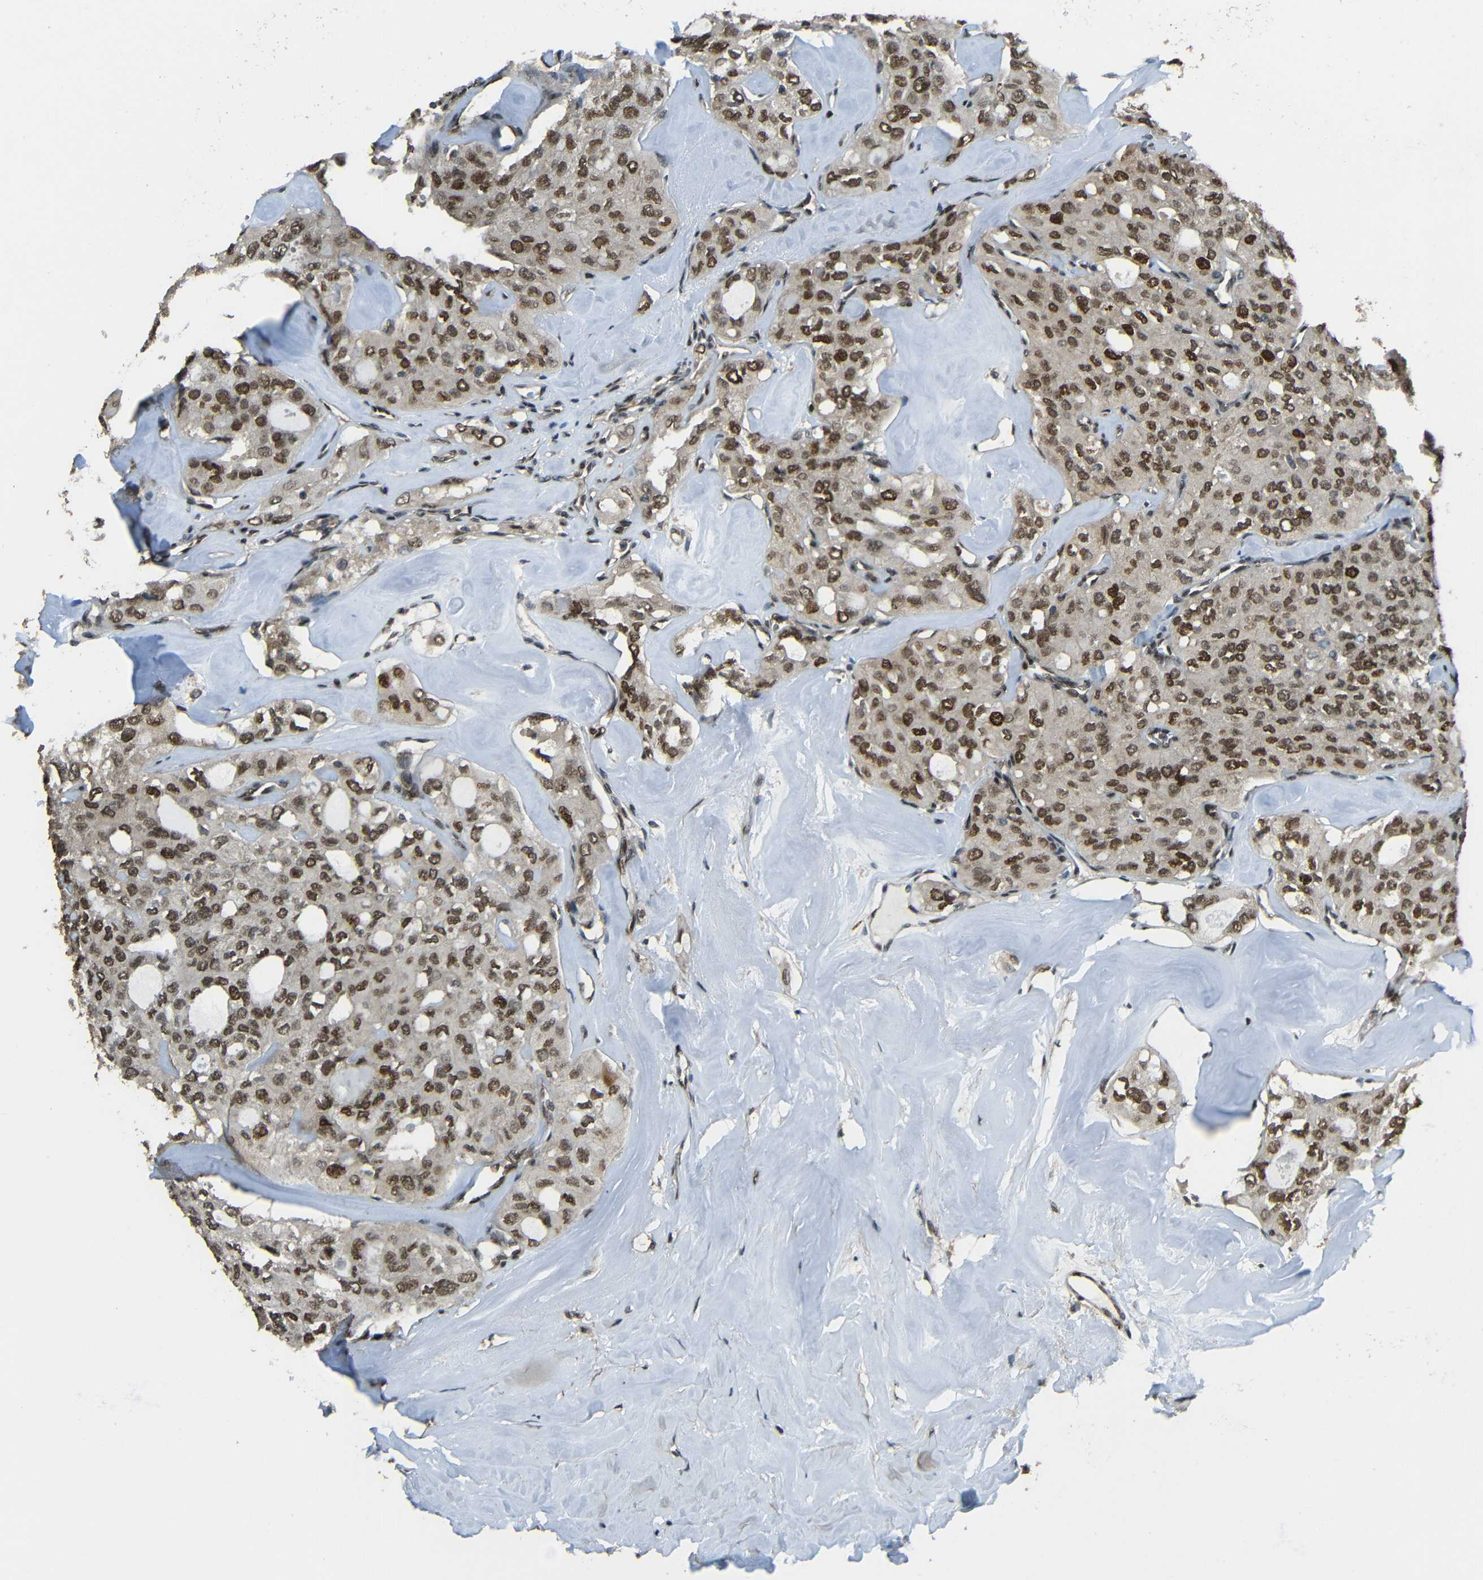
{"staining": {"intensity": "moderate", "quantity": ">75%", "location": "cytoplasmic/membranous,nuclear"}, "tissue": "thyroid cancer", "cell_type": "Tumor cells", "image_type": "cancer", "snomed": [{"axis": "morphology", "description": "Follicular adenoma carcinoma, NOS"}, {"axis": "topography", "description": "Thyroid gland"}], "caption": "This photomicrograph displays IHC staining of thyroid cancer, with medium moderate cytoplasmic/membranous and nuclear staining in approximately >75% of tumor cells.", "gene": "PSIP1", "patient": {"sex": "male", "age": 75}}